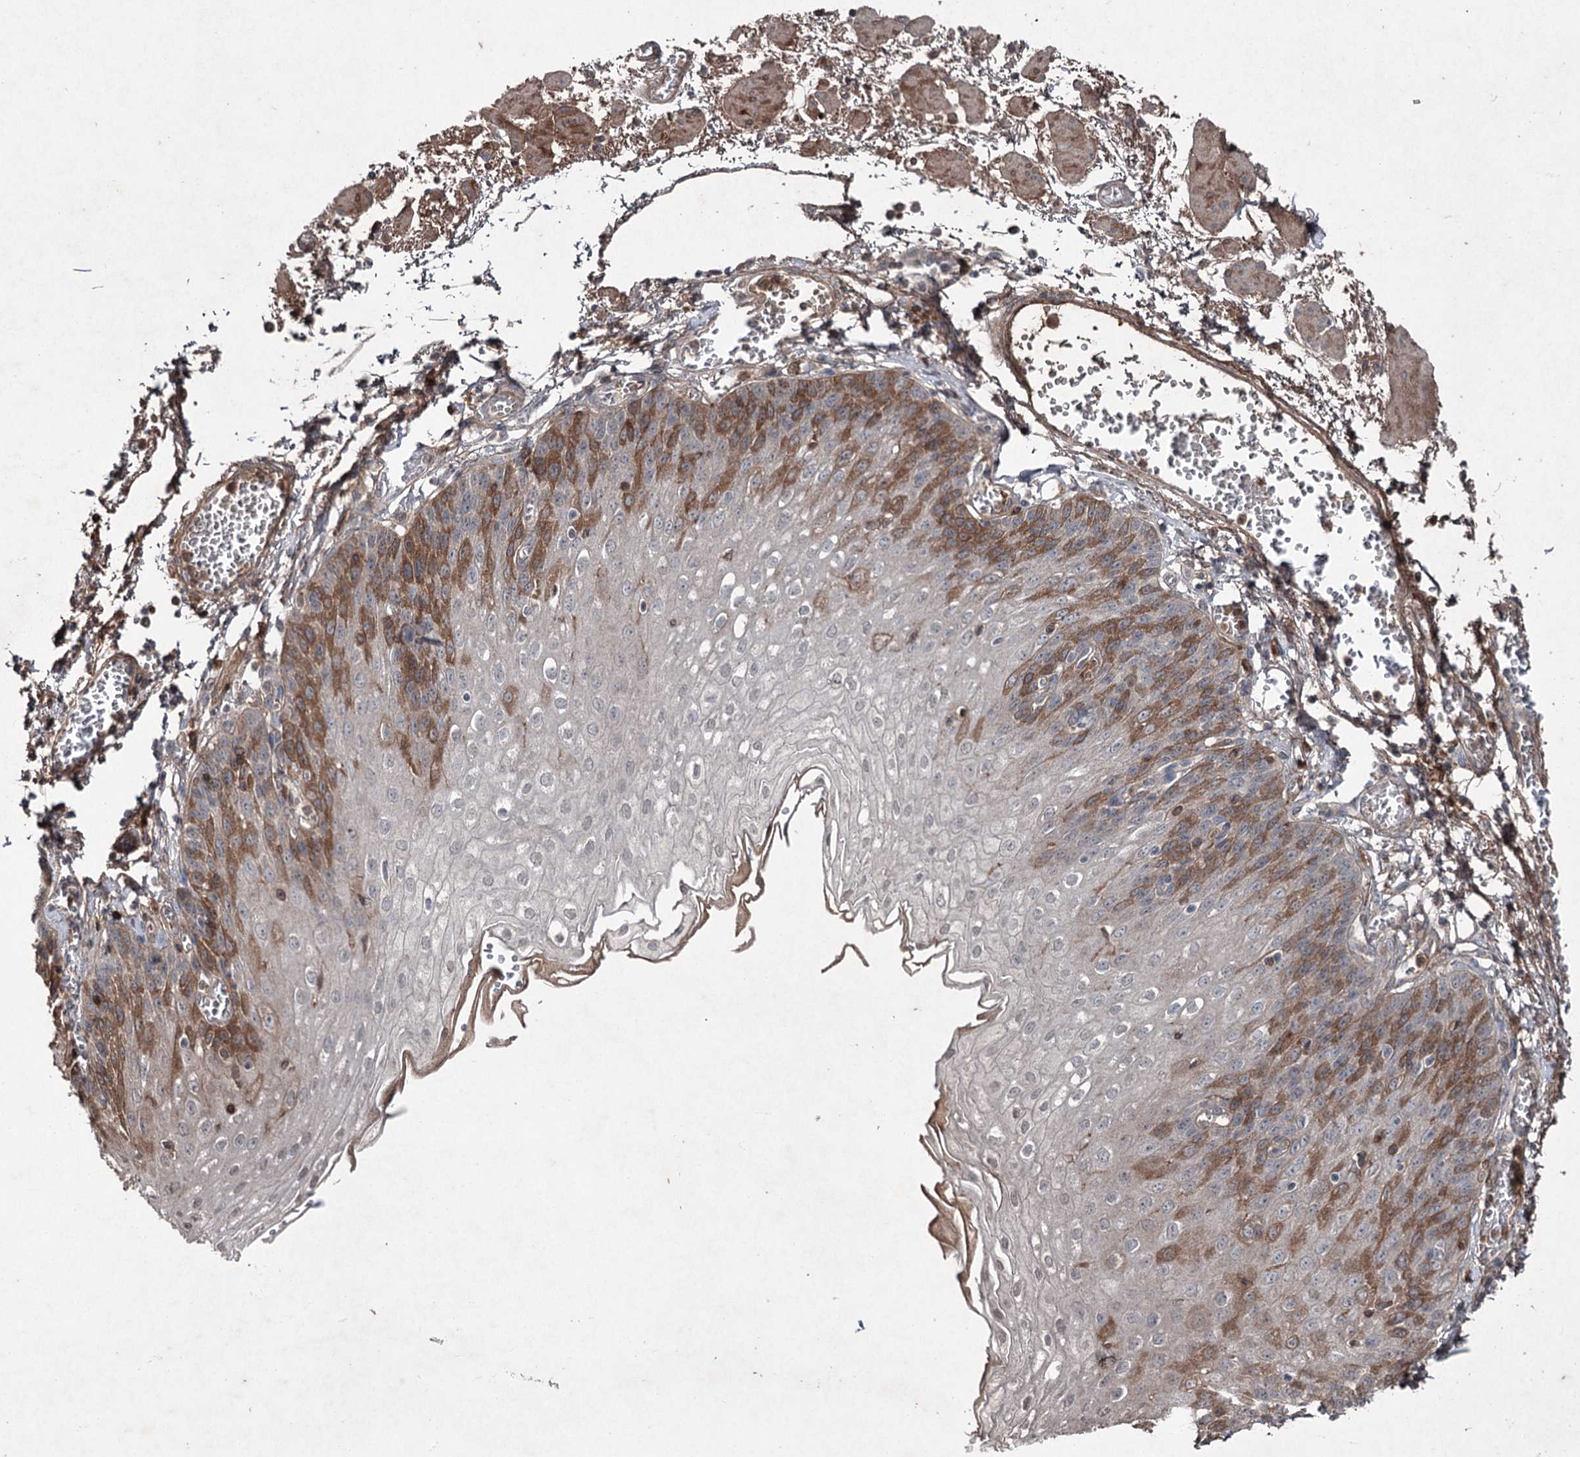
{"staining": {"intensity": "moderate", "quantity": "25%-75%", "location": "cytoplasmic/membranous"}, "tissue": "esophagus", "cell_type": "Squamous epithelial cells", "image_type": "normal", "snomed": [{"axis": "morphology", "description": "Normal tissue, NOS"}, {"axis": "topography", "description": "Esophagus"}], "caption": "Esophagus stained for a protein (brown) reveals moderate cytoplasmic/membranous positive staining in about 25%-75% of squamous epithelial cells.", "gene": "PGLYRP2", "patient": {"sex": "male", "age": 81}}